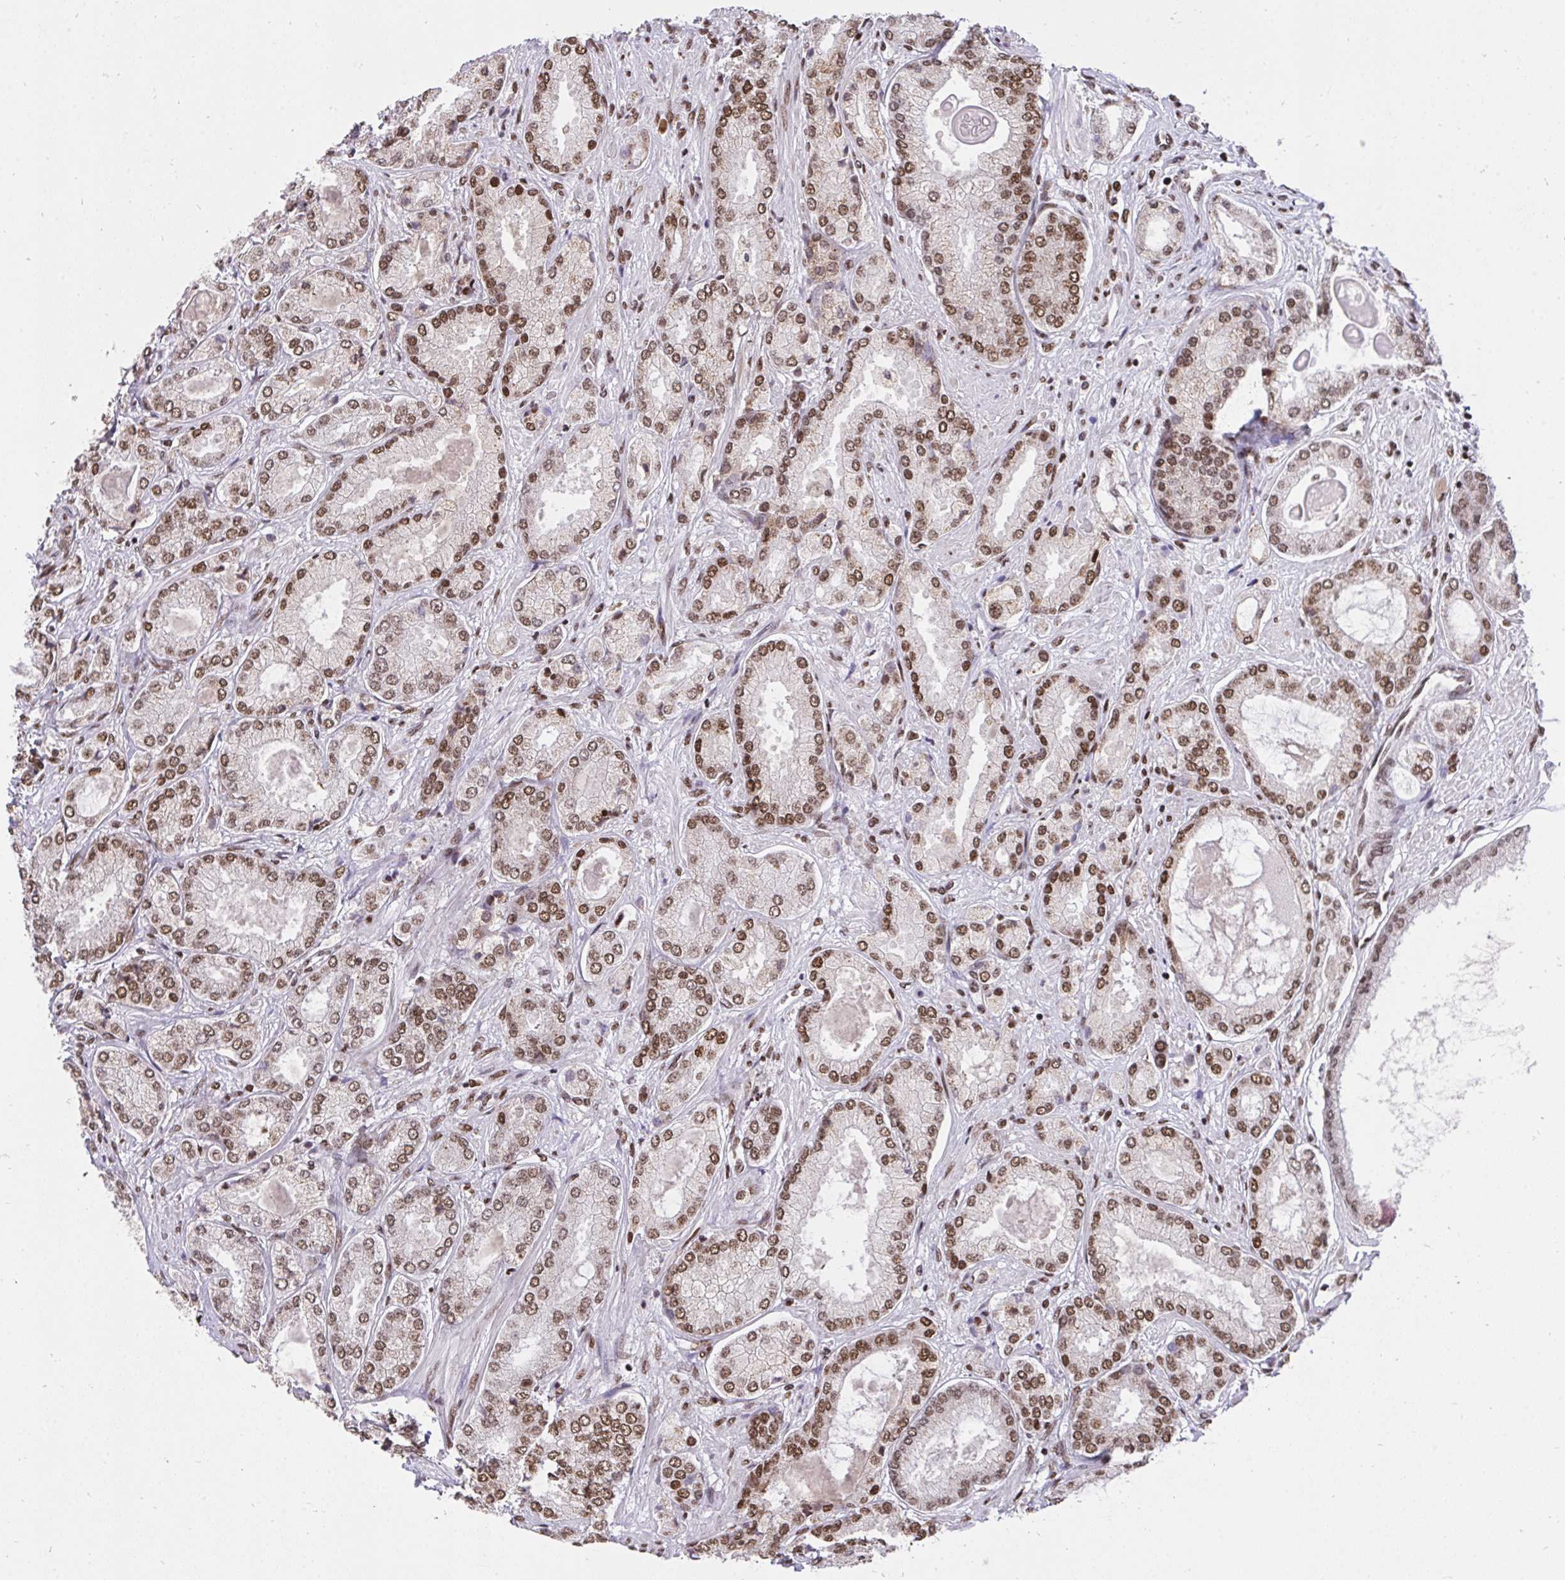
{"staining": {"intensity": "moderate", "quantity": ">75%", "location": "nuclear"}, "tissue": "prostate cancer", "cell_type": "Tumor cells", "image_type": "cancer", "snomed": [{"axis": "morphology", "description": "Adenocarcinoma, High grade"}, {"axis": "topography", "description": "Prostate"}], "caption": "Protein expression analysis of human prostate cancer reveals moderate nuclear staining in approximately >75% of tumor cells.", "gene": "HNRNPL", "patient": {"sex": "male", "age": 68}}